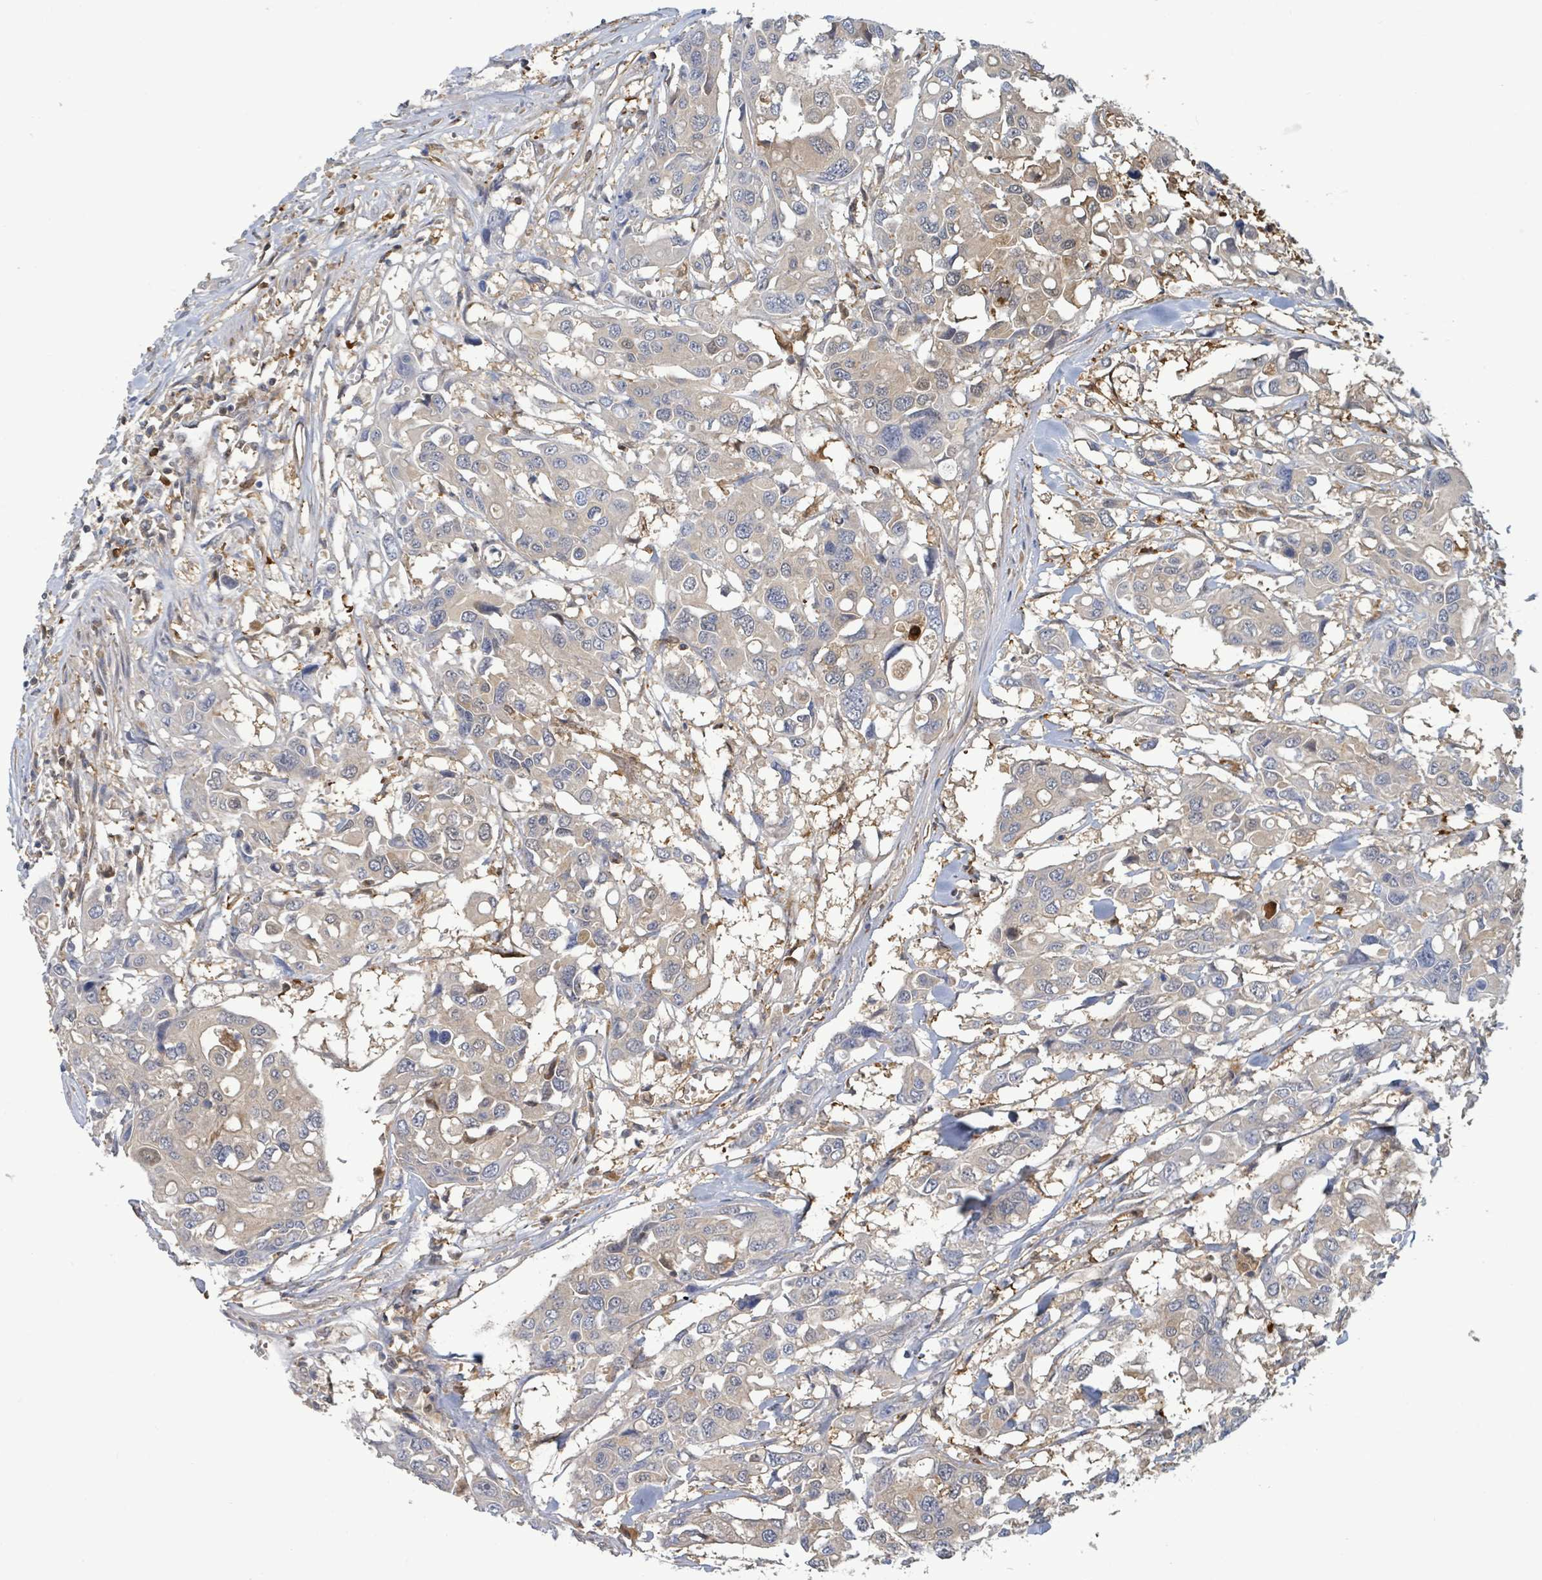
{"staining": {"intensity": "weak", "quantity": "<25%", "location": "cytoplasmic/membranous"}, "tissue": "colorectal cancer", "cell_type": "Tumor cells", "image_type": "cancer", "snomed": [{"axis": "morphology", "description": "Adenocarcinoma, NOS"}, {"axis": "topography", "description": "Colon"}], "caption": "A high-resolution image shows IHC staining of colorectal adenocarcinoma, which shows no significant positivity in tumor cells.", "gene": "PGAM1", "patient": {"sex": "male", "age": 77}}